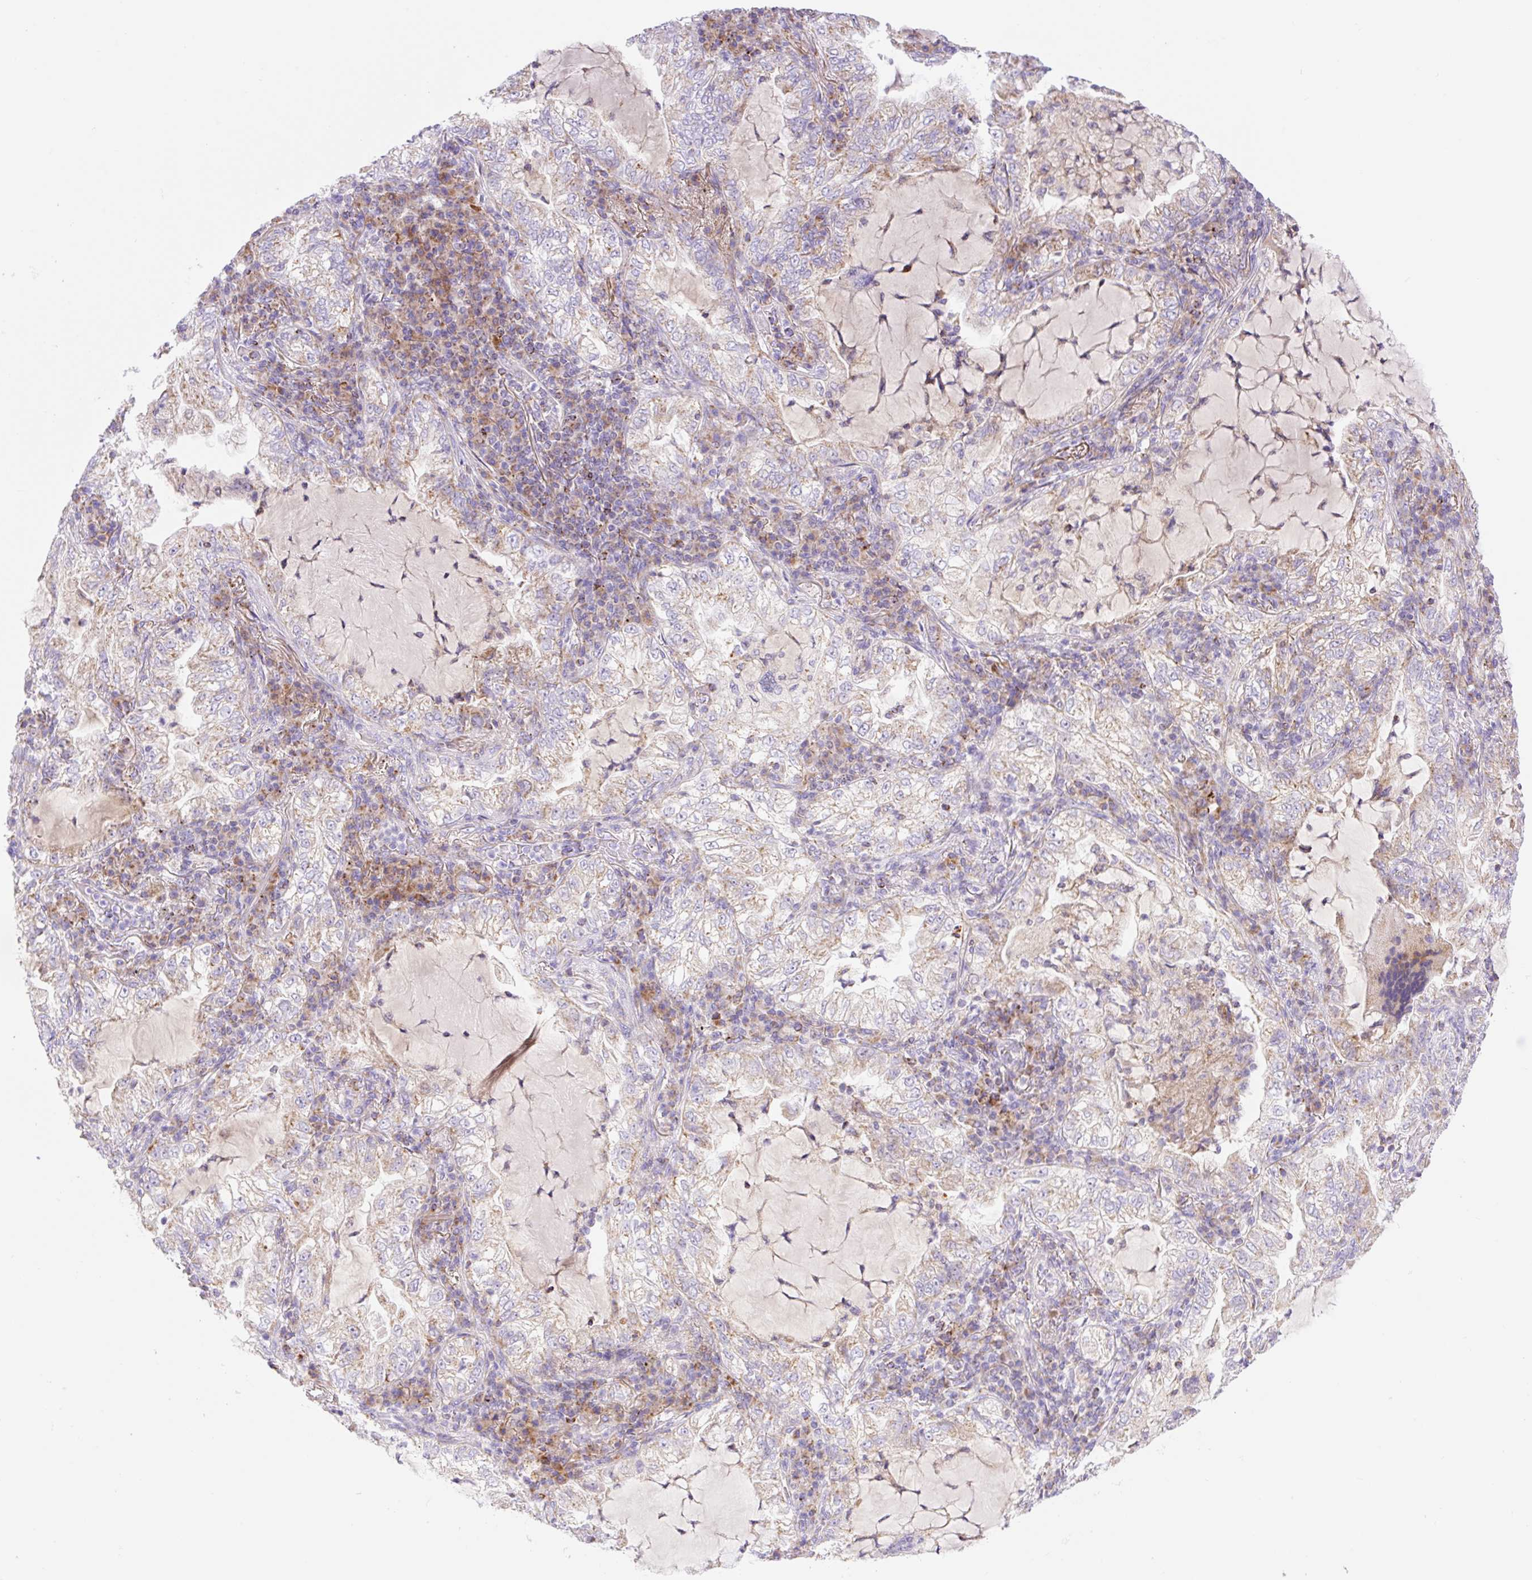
{"staining": {"intensity": "moderate", "quantity": "25%-75%", "location": "cytoplasmic/membranous"}, "tissue": "lung cancer", "cell_type": "Tumor cells", "image_type": "cancer", "snomed": [{"axis": "morphology", "description": "Adenocarcinoma, NOS"}, {"axis": "topography", "description": "Lung"}], "caption": "Immunohistochemical staining of lung cancer reveals medium levels of moderate cytoplasmic/membranous protein expression in approximately 25%-75% of tumor cells.", "gene": "ETNK2", "patient": {"sex": "female", "age": 73}}